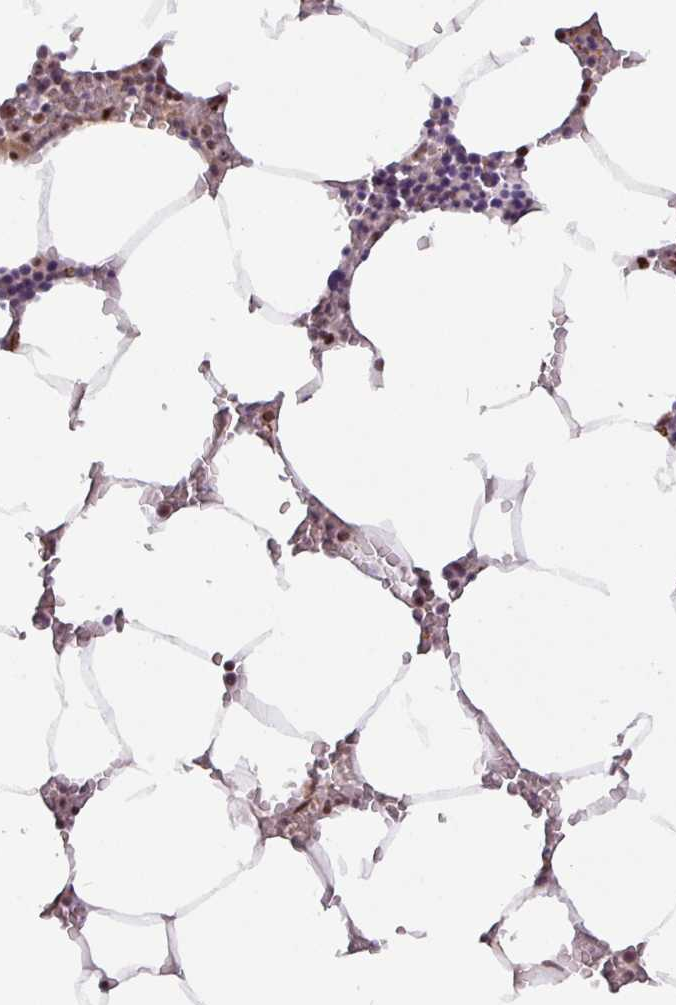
{"staining": {"intensity": "moderate", "quantity": "<25%", "location": "nuclear"}, "tissue": "bone marrow", "cell_type": "Hematopoietic cells", "image_type": "normal", "snomed": [{"axis": "morphology", "description": "Normal tissue, NOS"}, {"axis": "topography", "description": "Bone marrow"}], "caption": "Benign bone marrow was stained to show a protein in brown. There is low levels of moderate nuclear positivity in approximately <25% of hematopoietic cells.", "gene": "RRN3", "patient": {"sex": "male", "age": 70}}